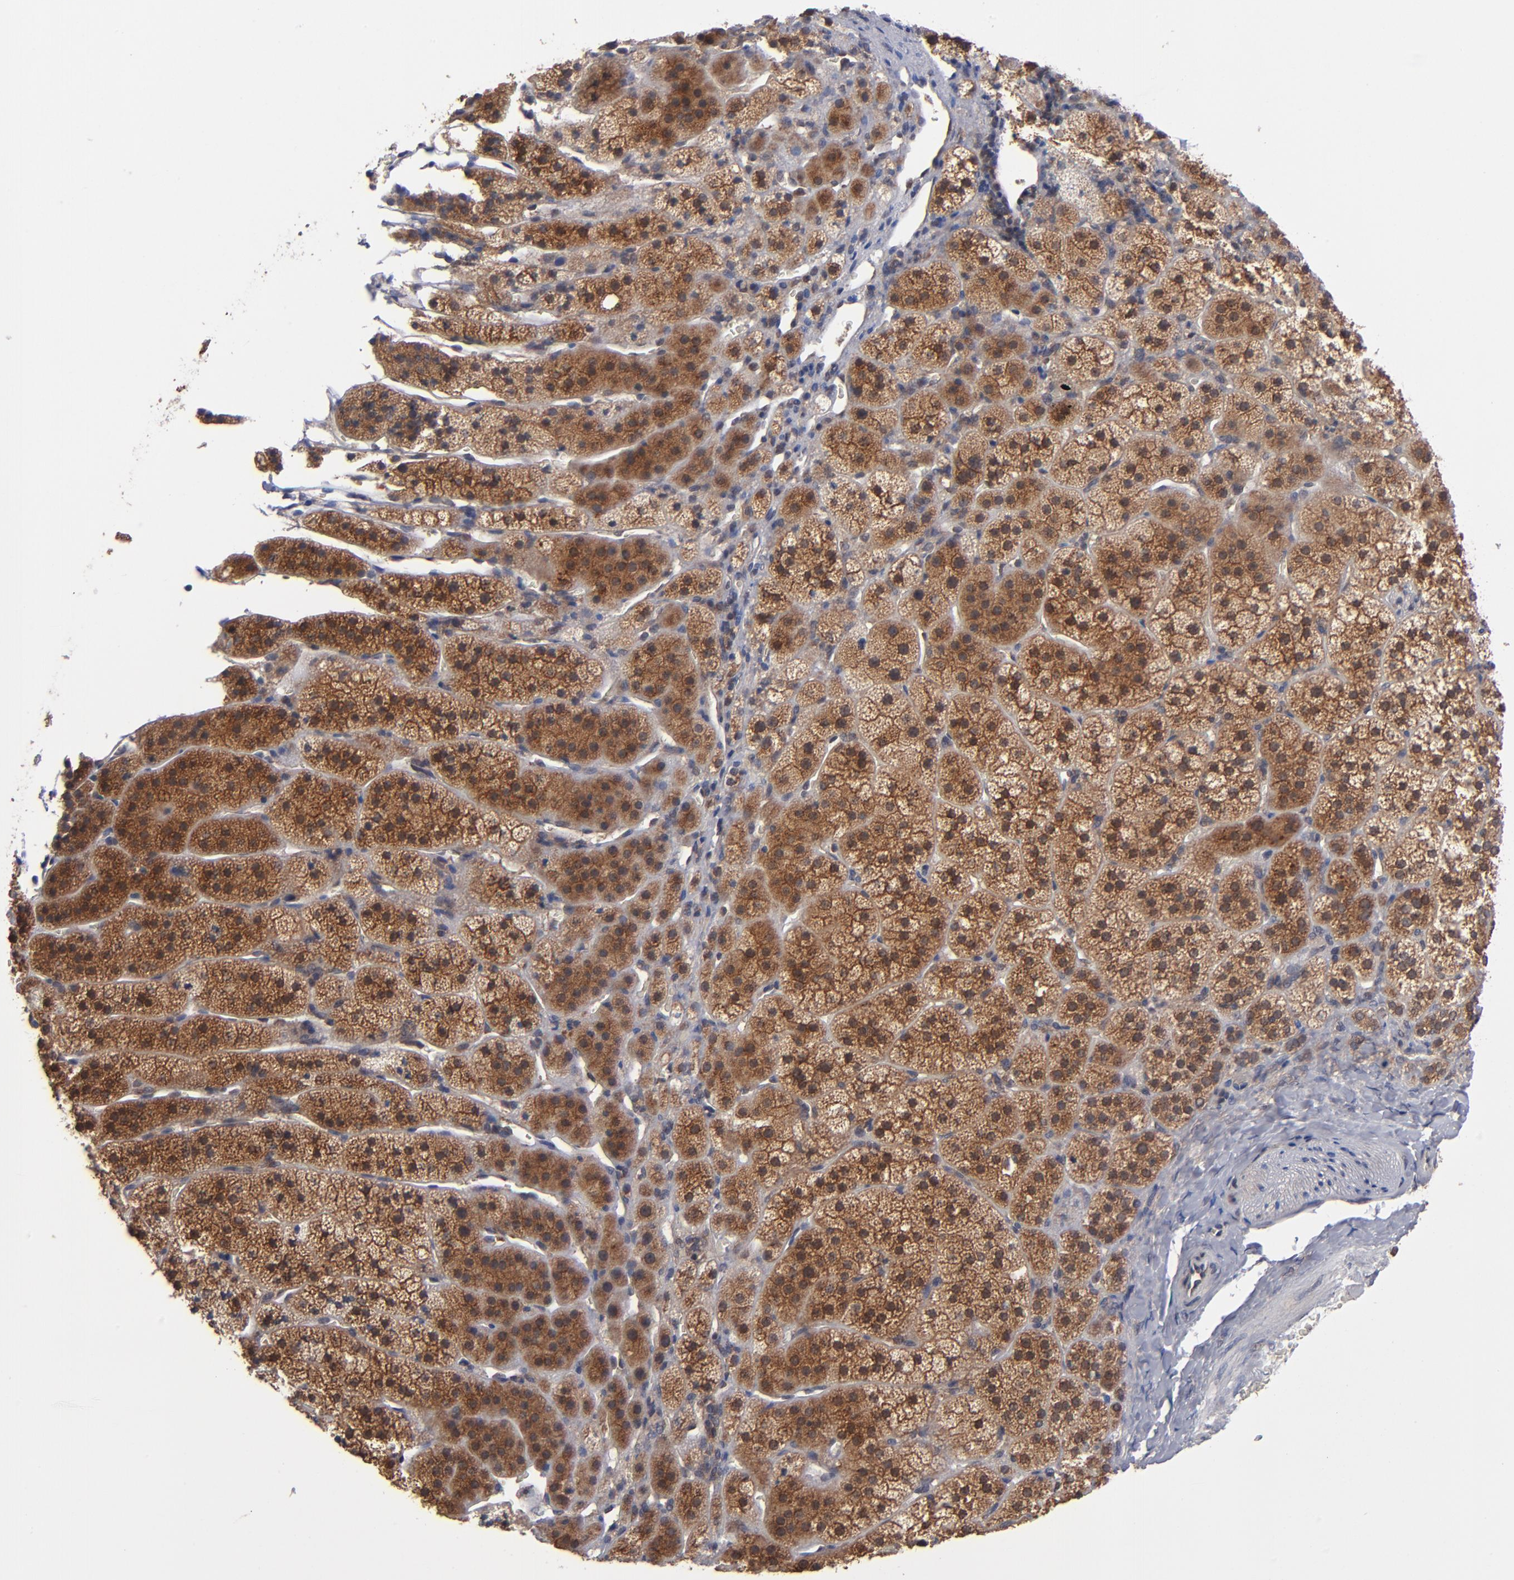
{"staining": {"intensity": "strong", "quantity": ">75%", "location": "cytoplasmic/membranous"}, "tissue": "adrenal gland", "cell_type": "Glandular cells", "image_type": "normal", "snomed": [{"axis": "morphology", "description": "Normal tissue, NOS"}, {"axis": "topography", "description": "Adrenal gland"}], "caption": "A high amount of strong cytoplasmic/membranous positivity is present in about >75% of glandular cells in normal adrenal gland.", "gene": "ALG13", "patient": {"sex": "female", "age": 44}}